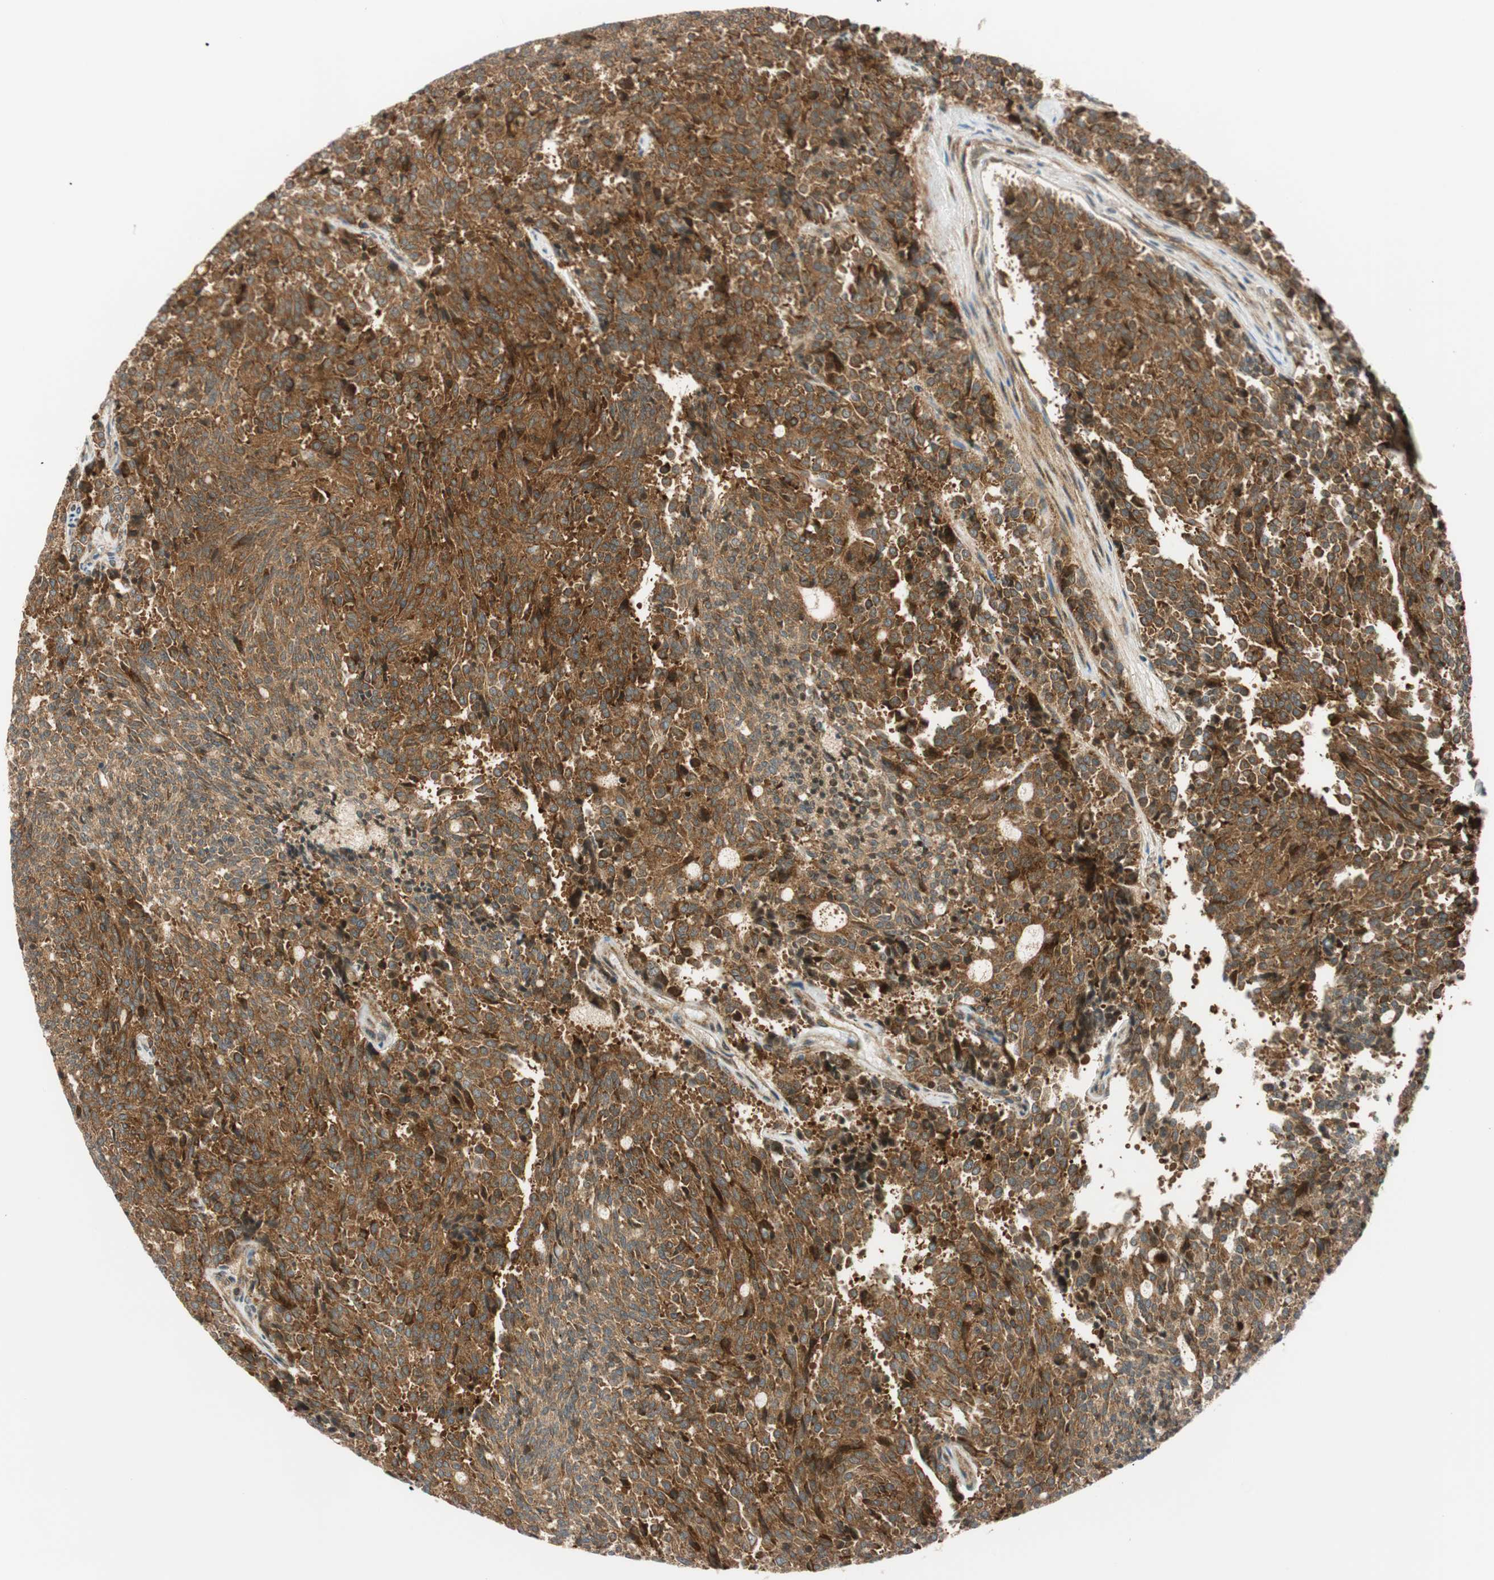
{"staining": {"intensity": "strong", "quantity": ">75%", "location": "cytoplasmic/membranous"}, "tissue": "carcinoid", "cell_type": "Tumor cells", "image_type": "cancer", "snomed": [{"axis": "morphology", "description": "Carcinoid, malignant, NOS"}, {"axis": "topography", "description": "Pancreas"}], "caption": "Strong cytoplasmic/membranous protein staining is present in about >75% of tumor cells in carcinoid.", "gene": "ABI1", "patient": {"sex": "female", "age": 54}}